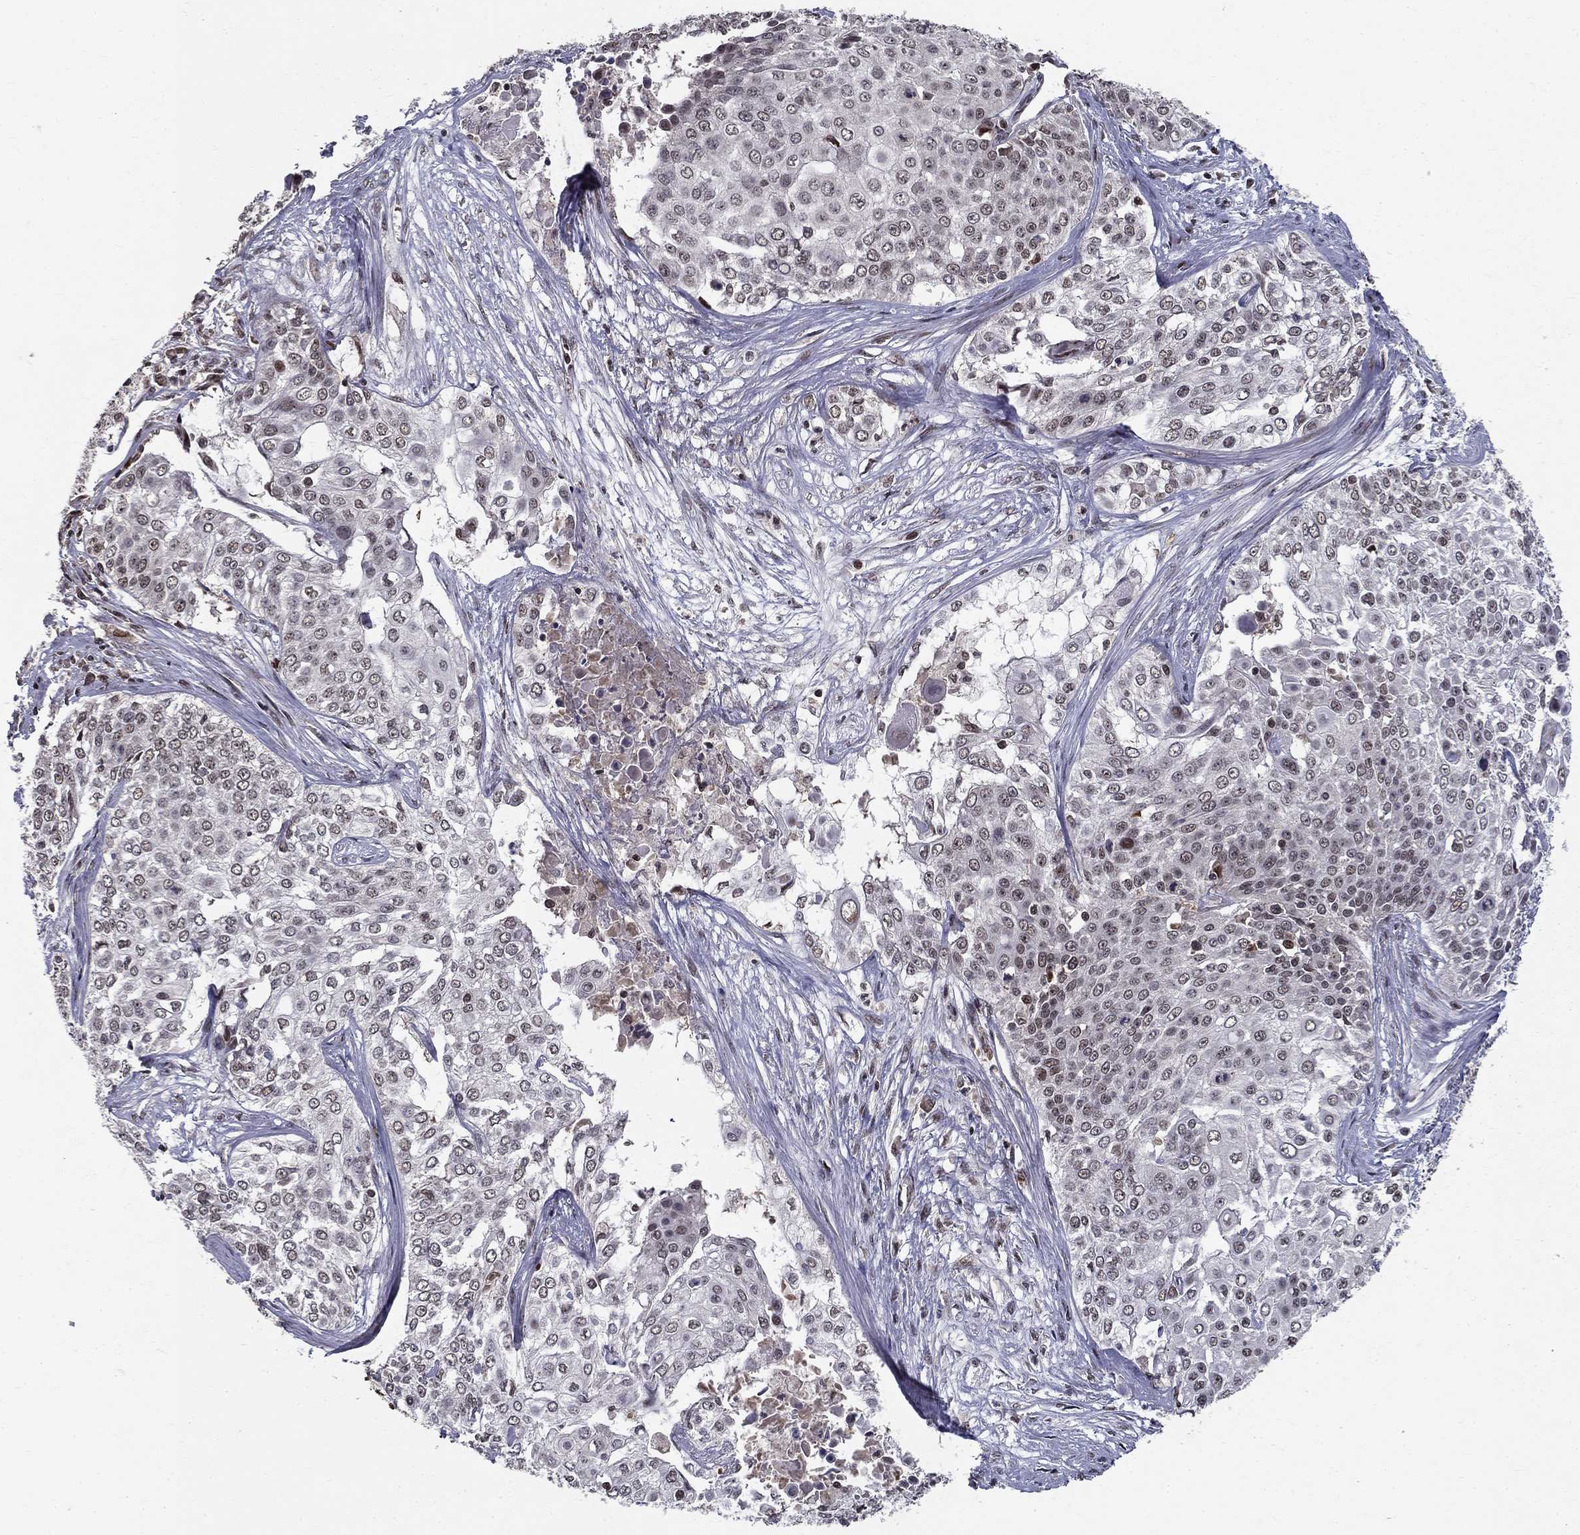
{"staining": {"intensity": "negative", "quantity": "none", "location": "none"}, "tissue": "cervical cancer", "cell_type": "Tumor cells", "image_type": "cancer", "snomed": [{"axis": "morphology", "description": "Squamous cell carcinoma, NOS"}, {"axis": "topography", "description": "Cervix"}], "caption": "Immunohistochemistry (IHC) micrograph of human cervical squamous cell carcinoma stained for a protein (brown), which reveals no expression in tumor cells.", "gene": "CDCA7L", "patient": {"sex": "female", "age": 39}}